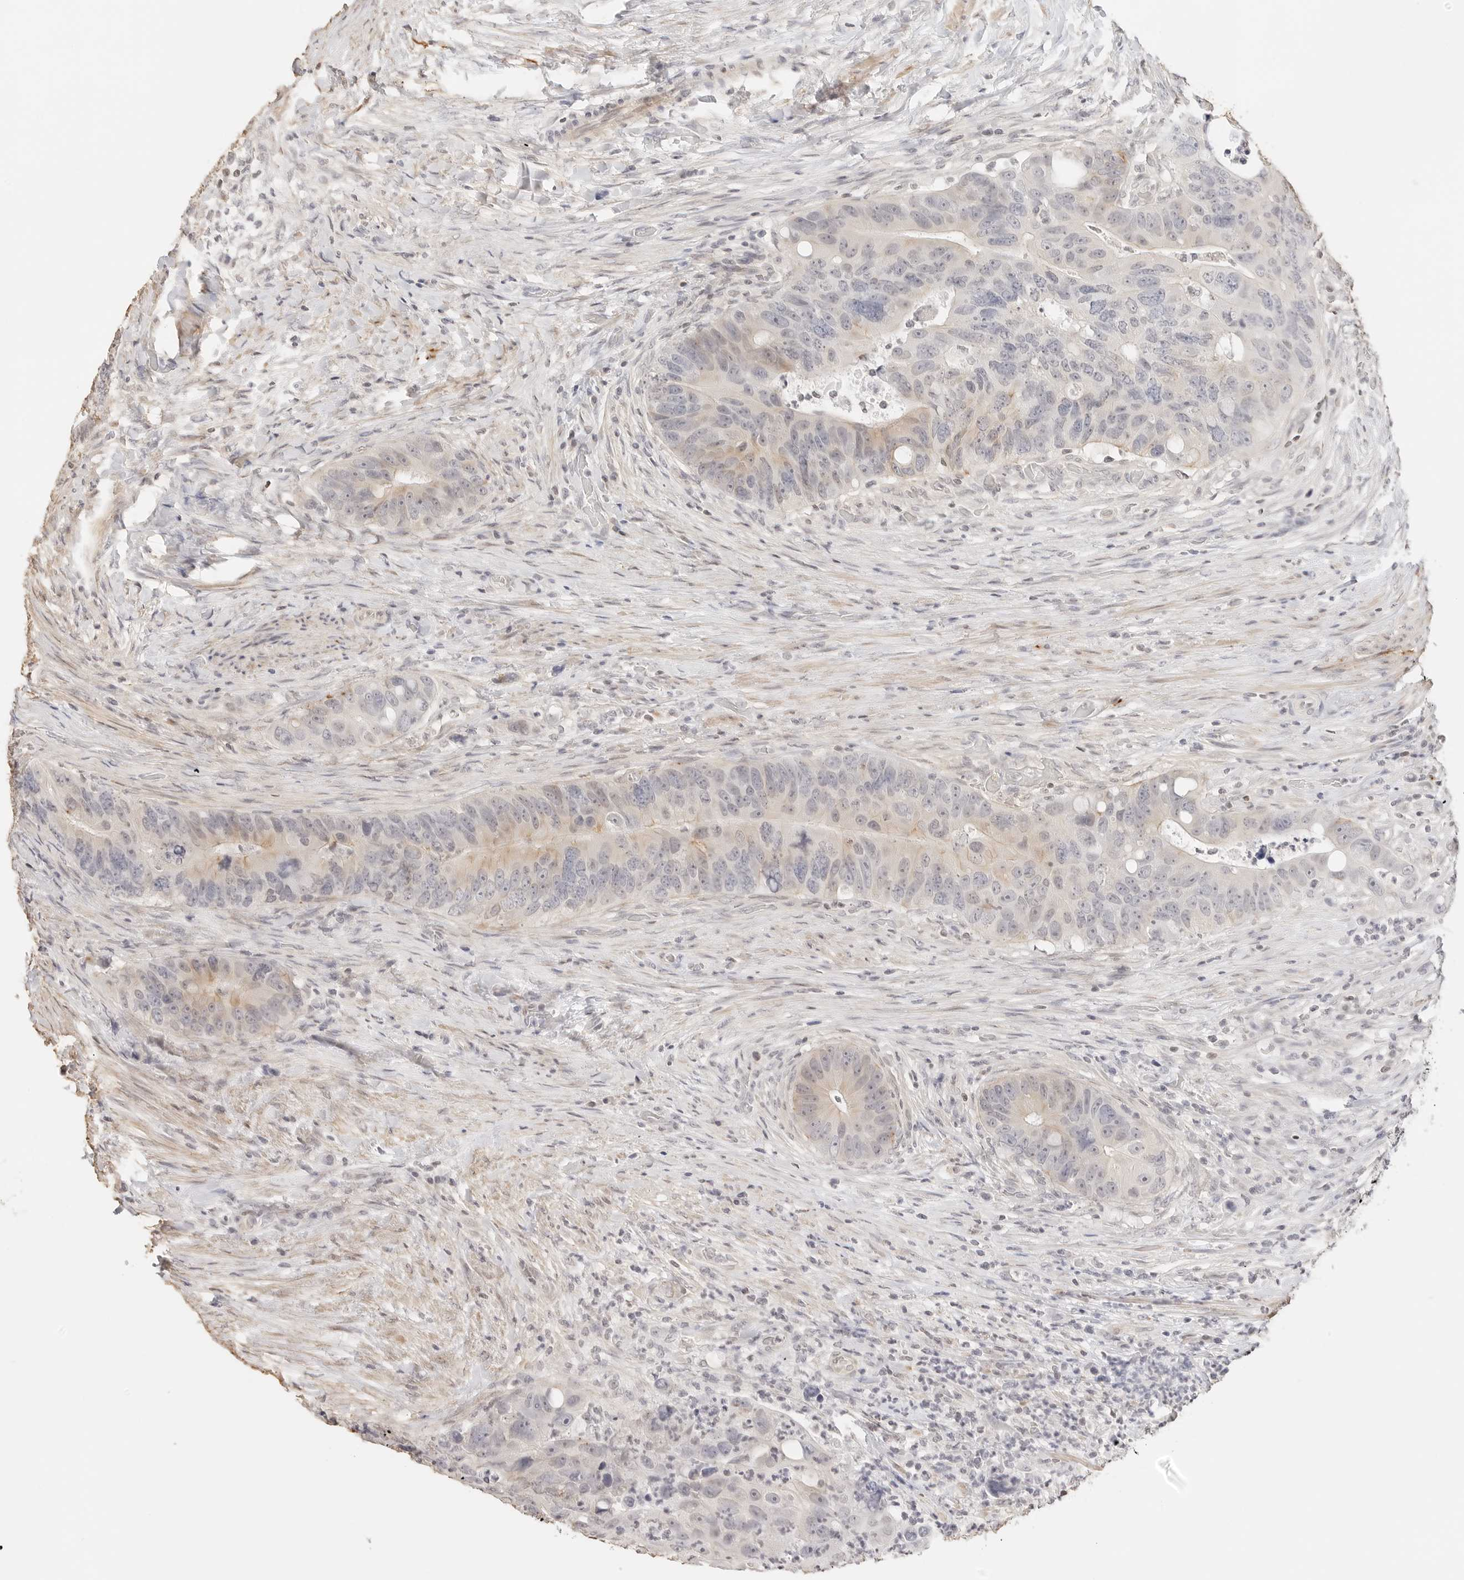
{"staining": {"intensity": "weak", "quantity": "<25%", "location": "cytoplasmic/membranous"}, "tissue": "colorectal cancer", "cell_type": "Tumor cells", "image_type": "cancer", "snomed": [{"axis": "morphology", "description": "Adenocarcinoma, NOS"}, {"axis": "topography", "description": "Rectum"}], "caption": "DAB (3,3'-diaminobenzidine) immunohistochemical staining of human colorectal adenocarcinoma reveals no significant staining in tumor cells.", "gene": "PCDH19", "patient": {"sex": "male", "age": 59}}